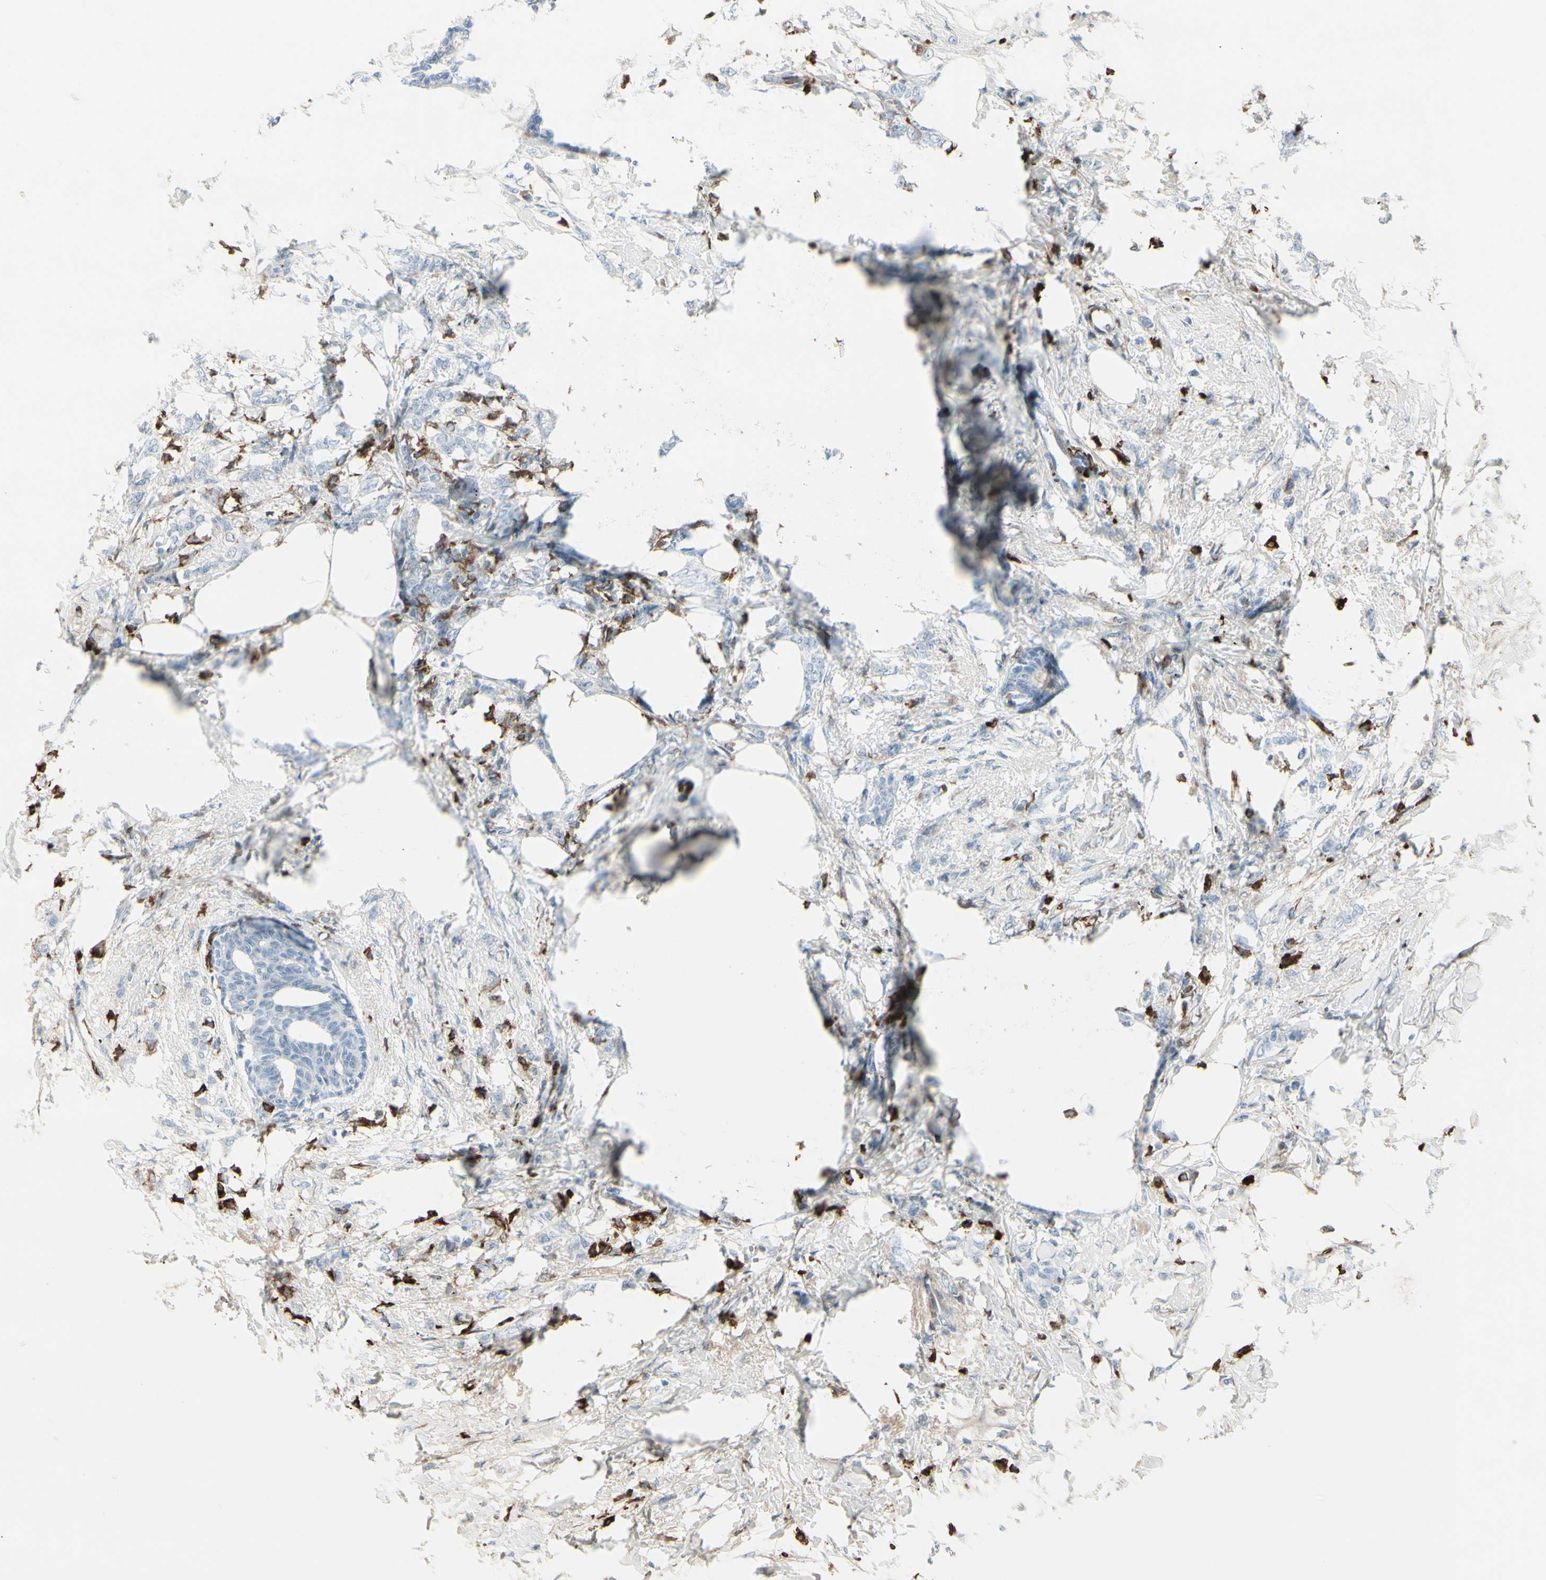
{"staining": {"intensity": "negative", "quantity": "none", "location": "none"}, "tissue": "breast cancer", "cell_type": "Tumor cells", "image_type": "cancer", "snomed": [{"axis": "morphology", "description": "Lobular carcinoma, in situ"}, {"axis": "morphology", "description": "Lobular carcinoma"}, {"axis": "topography", "description": "Breast"}], "caption": "Tumor cells are negative for protein expression in human breast cancer. The staining was performed using DAB (3,3'-diaminobenzidine) to visualize the protein expression in brown, while the nuclei were stained in blue with hematoxylin (Magnification: 20x).", "gene": "IGHG1", "patient": {"sex": "female", "age": 41}}